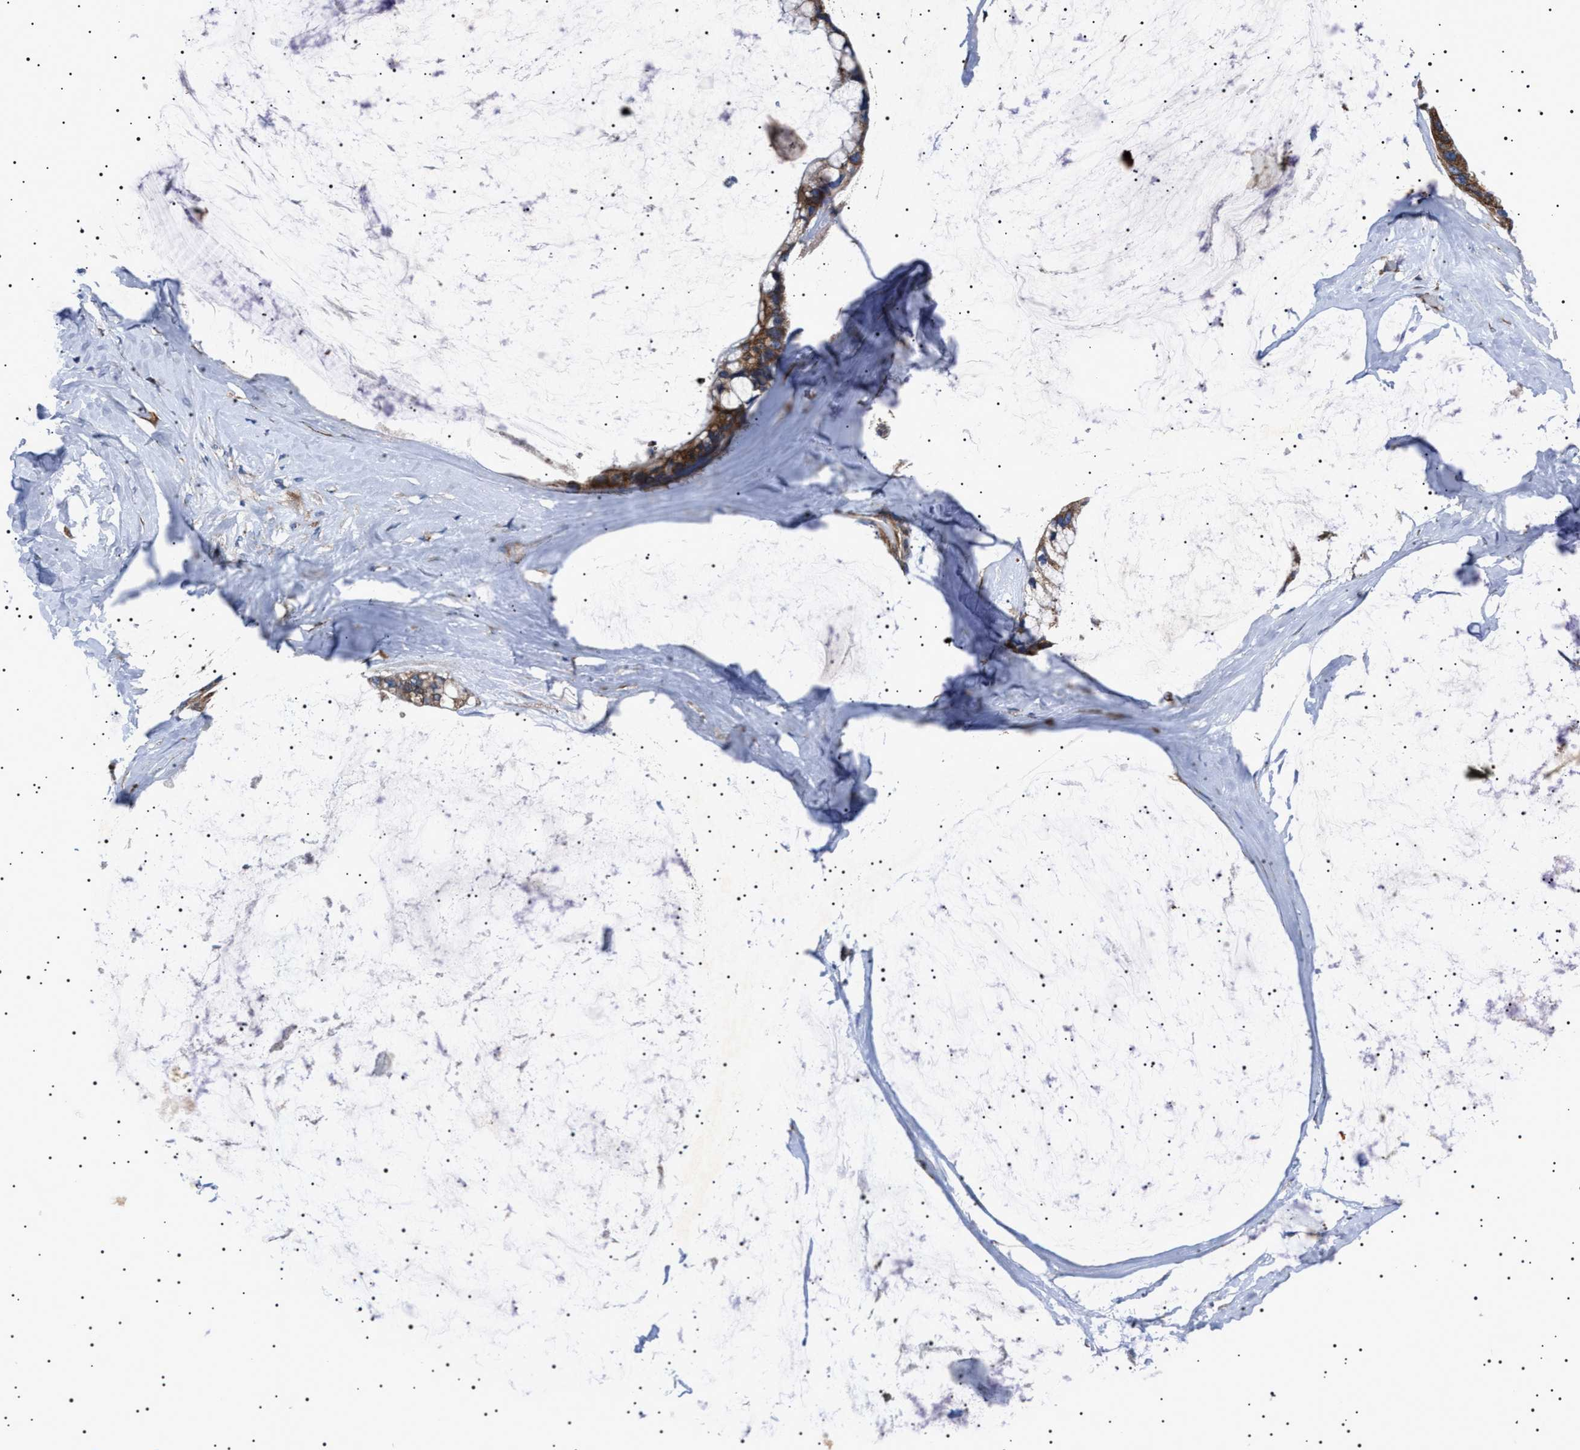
{"staining": {"intensity": "moderate", "quantity": ">75%", "location": "cytoplasmic/membranous"}, "tissue": "ovarian cancer", "cell_type": "Tumor cells", "image_type": "cancer", "snomed": [{"axis": "morphology", "description": "Cystadenocarcinoma, mucinous, NOS"}, {"axis": "topography", "description": "Ovary"}], "caption": "DAB (3,3'-diaminobenzidine) immunohistochemical staining of human mucinous cystadenocarcinoma (ovarian) reveals moderate cytoplasmic/membranous protein positivity in about >75% of tumor cells.", "gene": "TOP1MT", "patient": {"sex": "female", "age": 39}}